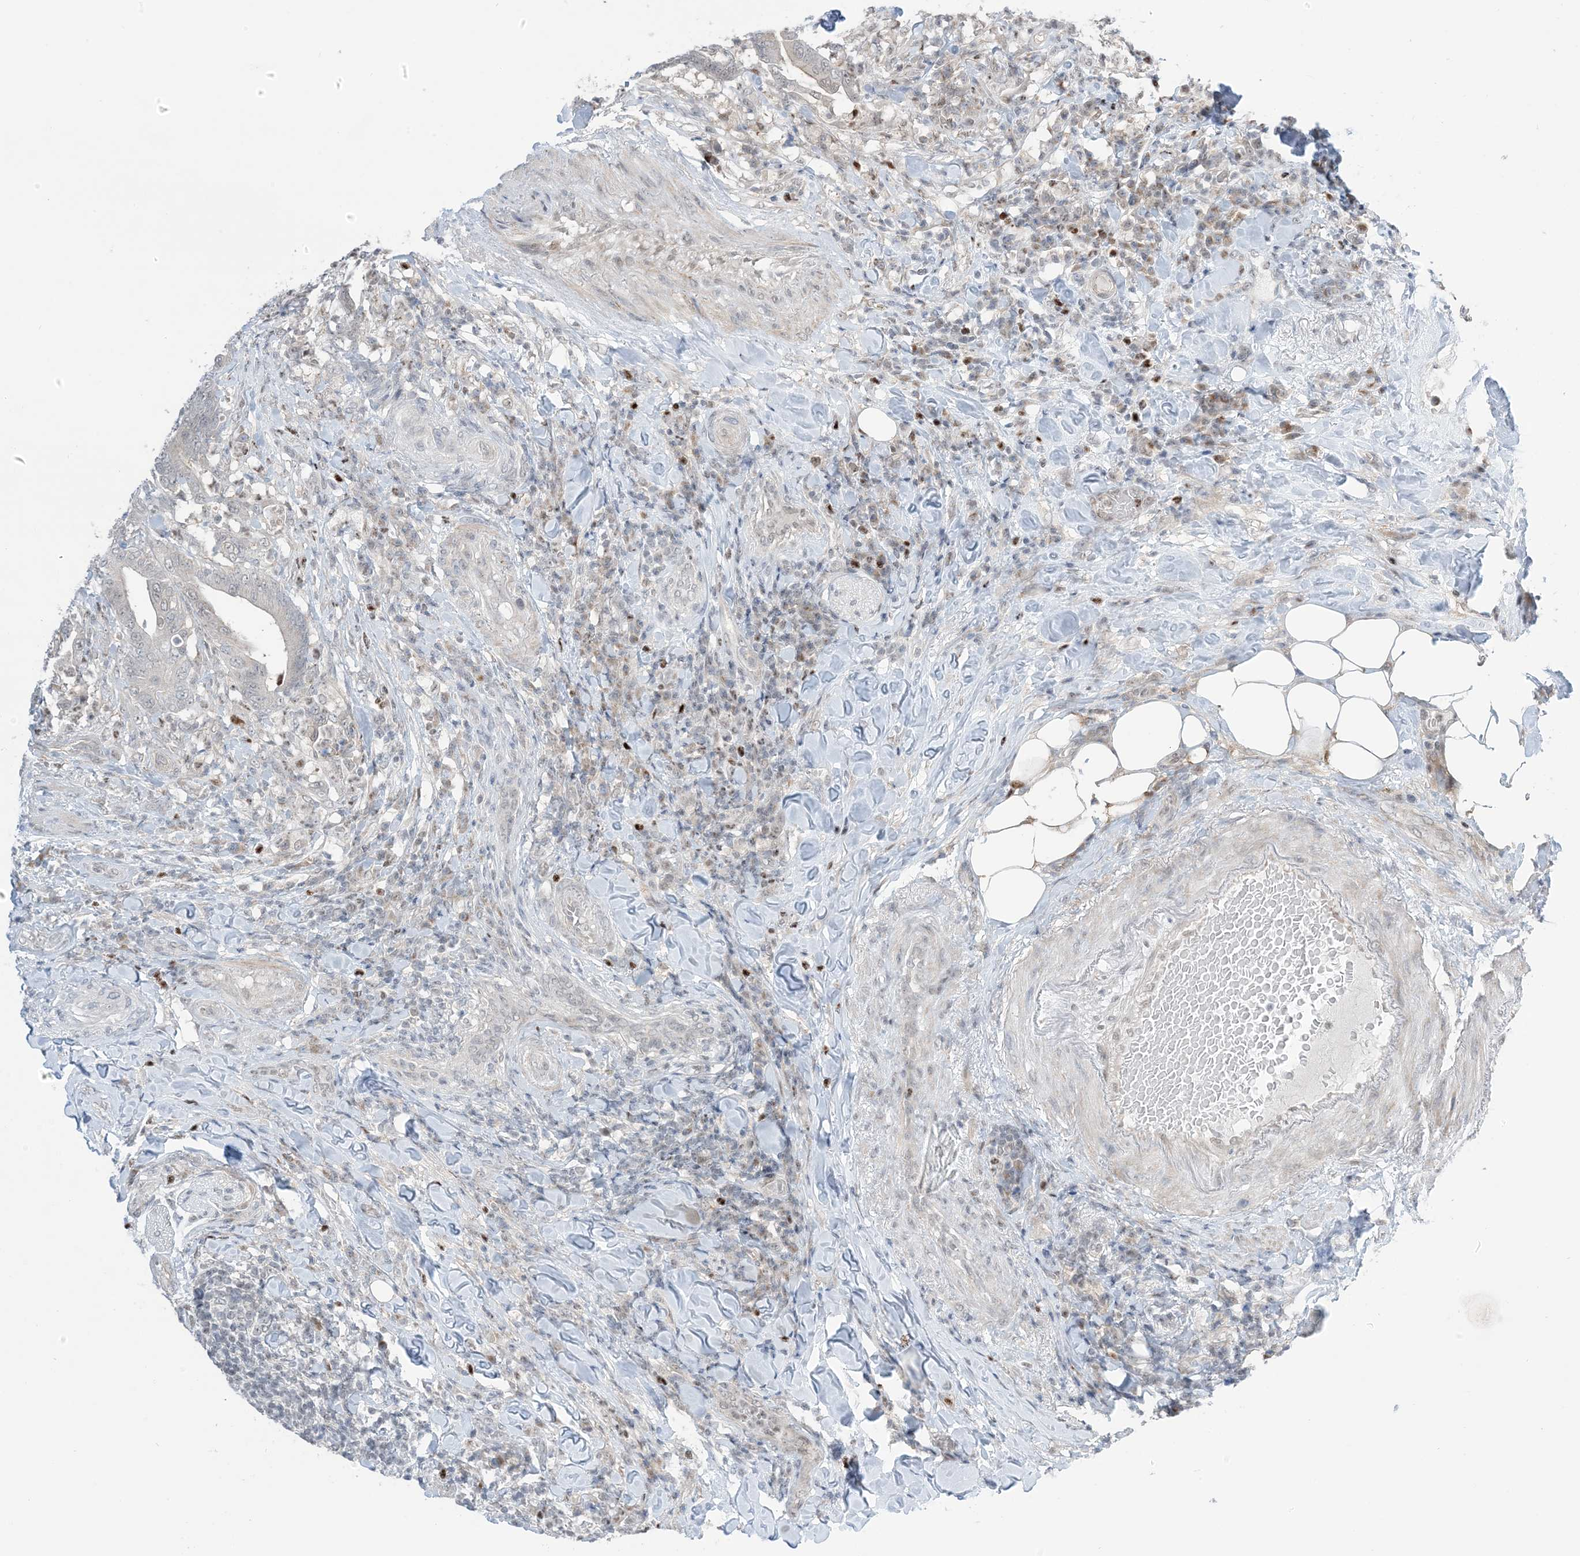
{"staining": {"intensity": "negative", "quantity": "none", "location": "none"}, "tissue": "colorectal cancer", "cell_type": "Tumor cells", "image_type": "cancer", "snomed": [{"axis": "morphology", "description": "Adenocarcinoma, NOS"}, {"axis": "topography", "description": "Colon"}], "caption": "The photomicrograph demonstrates no significant expression in tumor cells of colorectal adenocarcinoma.", "gene": "TFPT", "patient": {"sex": "female", "age": 66}}